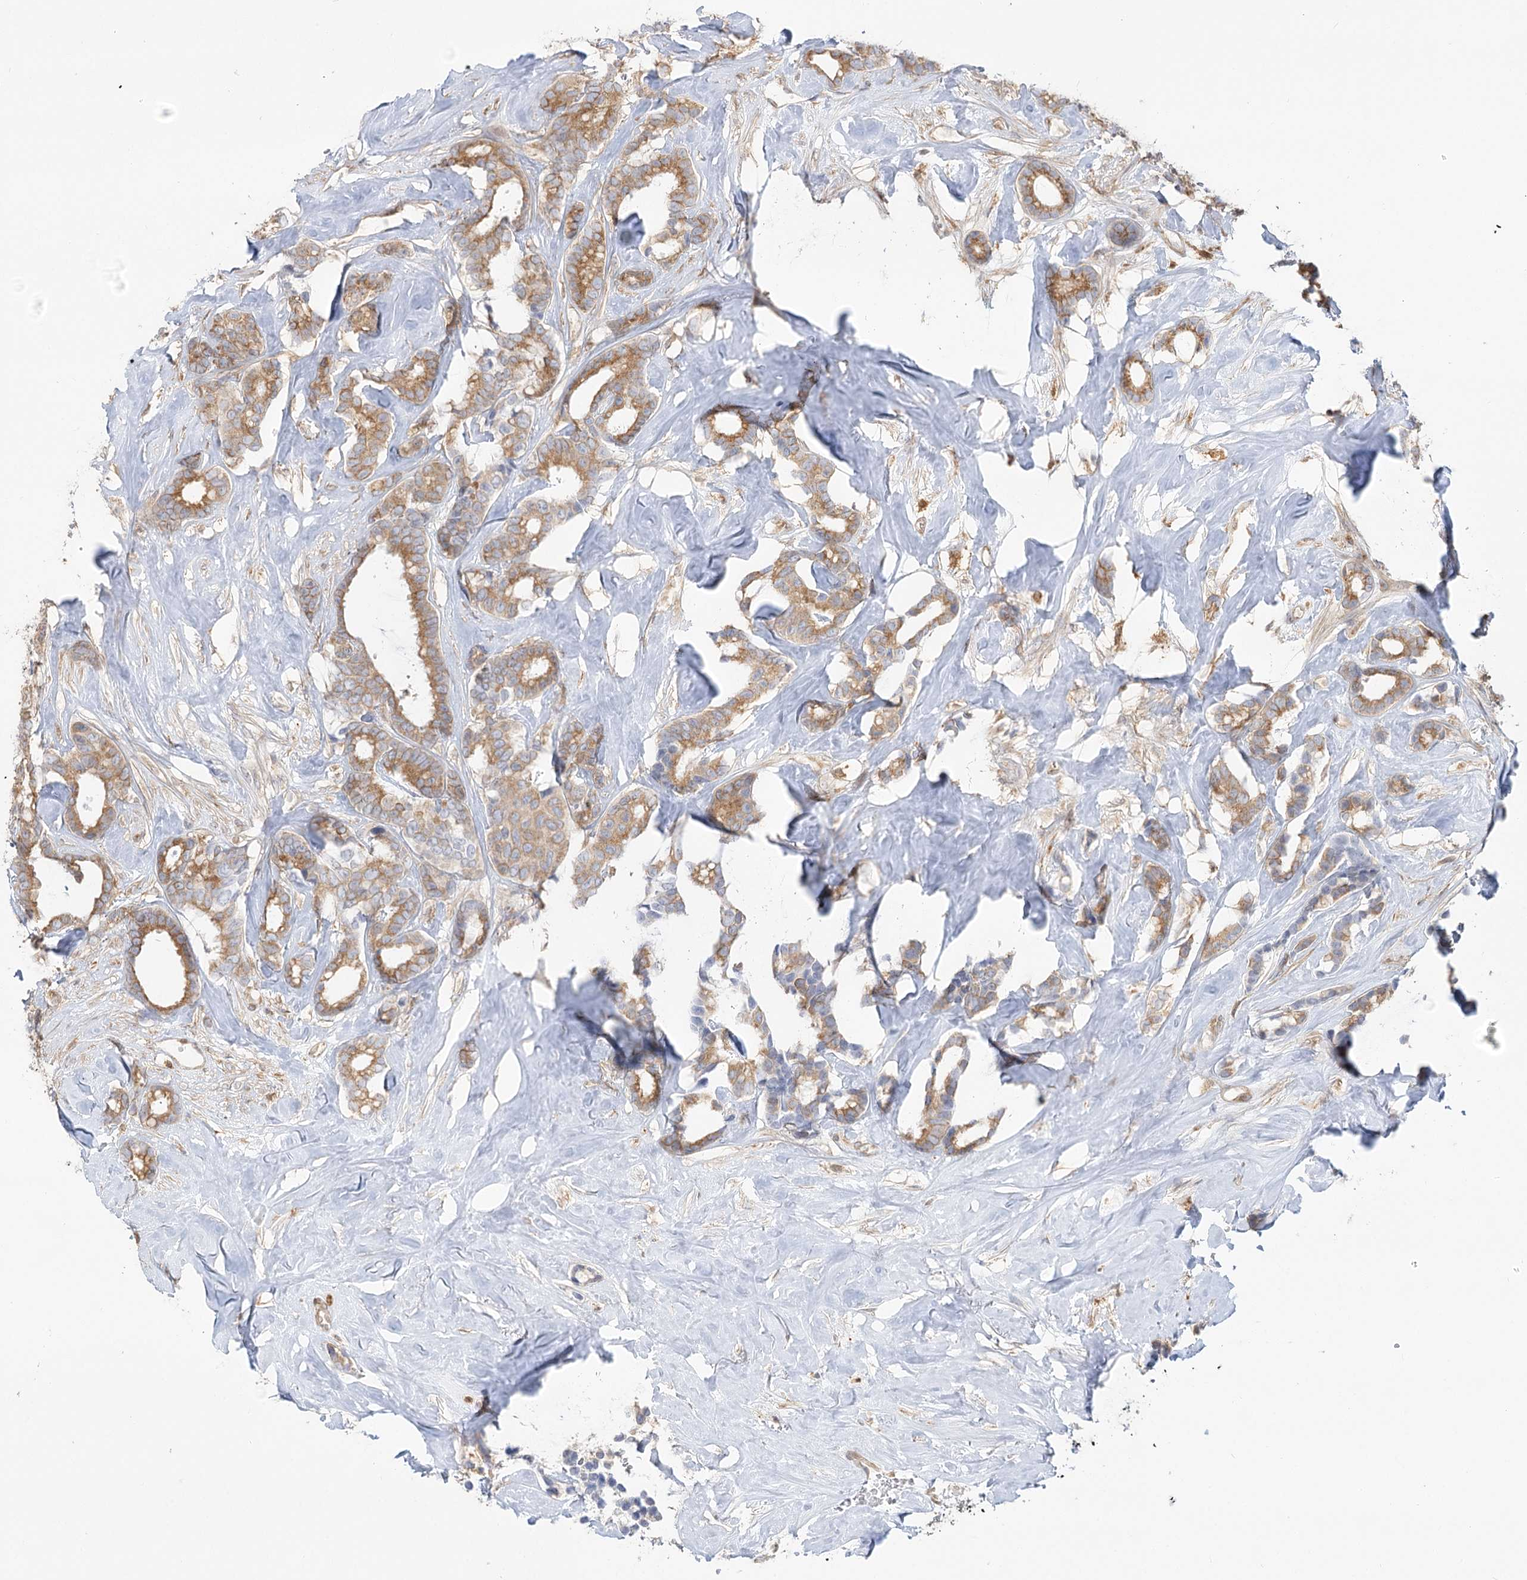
{"staining": {"intensity": "moderate", "quantity": ">75%", "location": "cytoplasmic/membranous"}, "tissue": "breast cancer", "cell_type": "Tumor cells", "image_type": "cancer", "snomed": [{"axis": "morphology", "description": "Duct carcinoma"}, {"axis": "topography", "description": "Breast"}], "caption": "A medium amount of moderate cytoplasmic/membranous expression is appreciated in approximately >75% of tumor cells in breast cancer tissue. The staining was performed using DAB (3,3'-diaminobenzidine) to visualize the protein expression in brown, while the nuclei were stained in blue with hematoxylin (Magnification: 20x).", "gene": "MTMR3", "patient": {"sex": "female", "age": 87}}